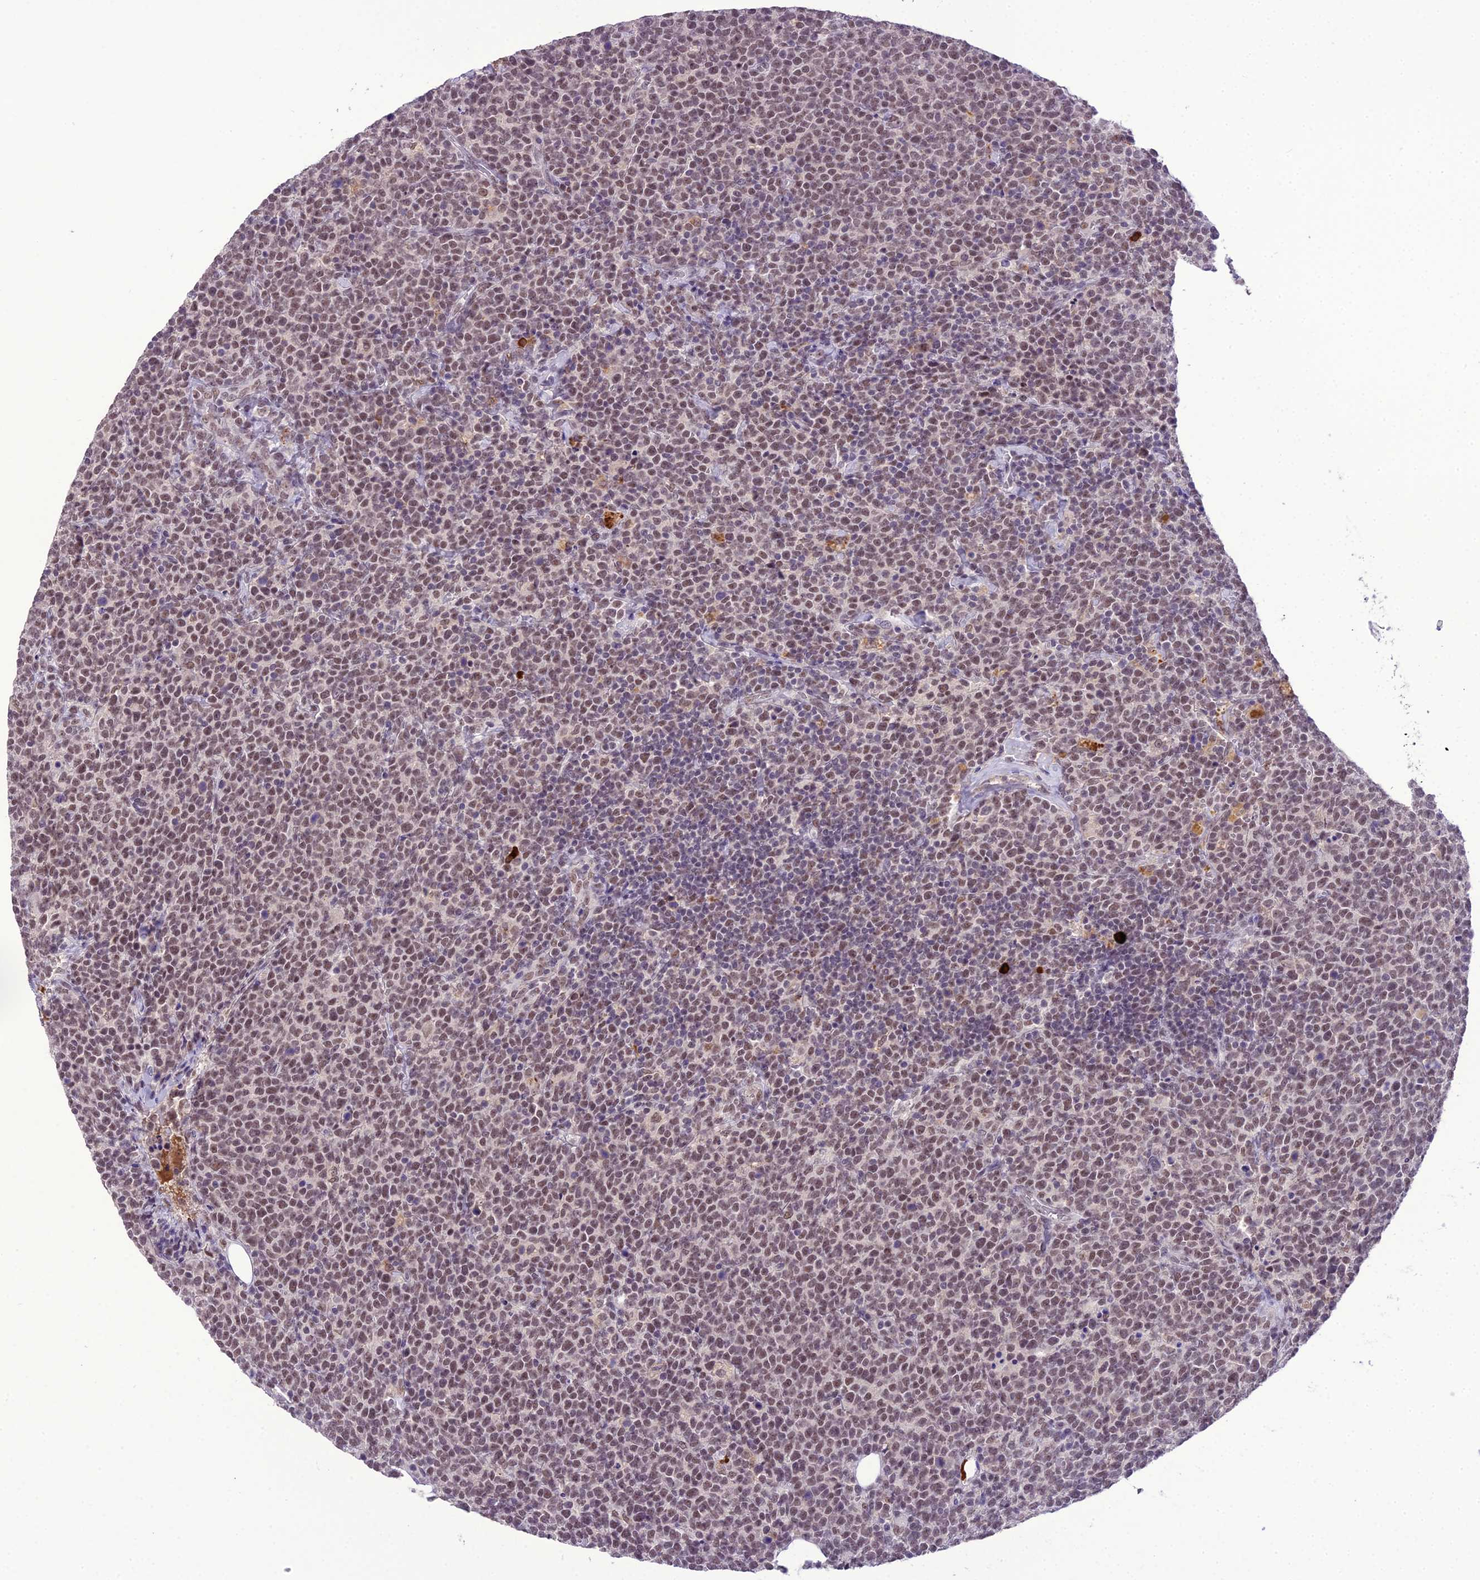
{"staining": {"intensity": "moderate", "quantity": ">75%", "location": "nuclear"}, "tissue": "lymphoma", "cell_type": "Tumor cells", "image_type": "cancer", "snomed": [{"axis": "morphology", "description": "Malignant lymphoma, non-Hodgkin's type, High grade"}, {"axis": "topography", "description": "Lymph node"}], "caption": "Moderate nuclear expression for a protein is identified in approximately >75% of tumor cells of high-grade malignant lymphoma, non-Hodgkin's type using immunohistochemistry (IHC).", "gene": "SH3RF3", "patient": {"sex": "male", "age": 61}}